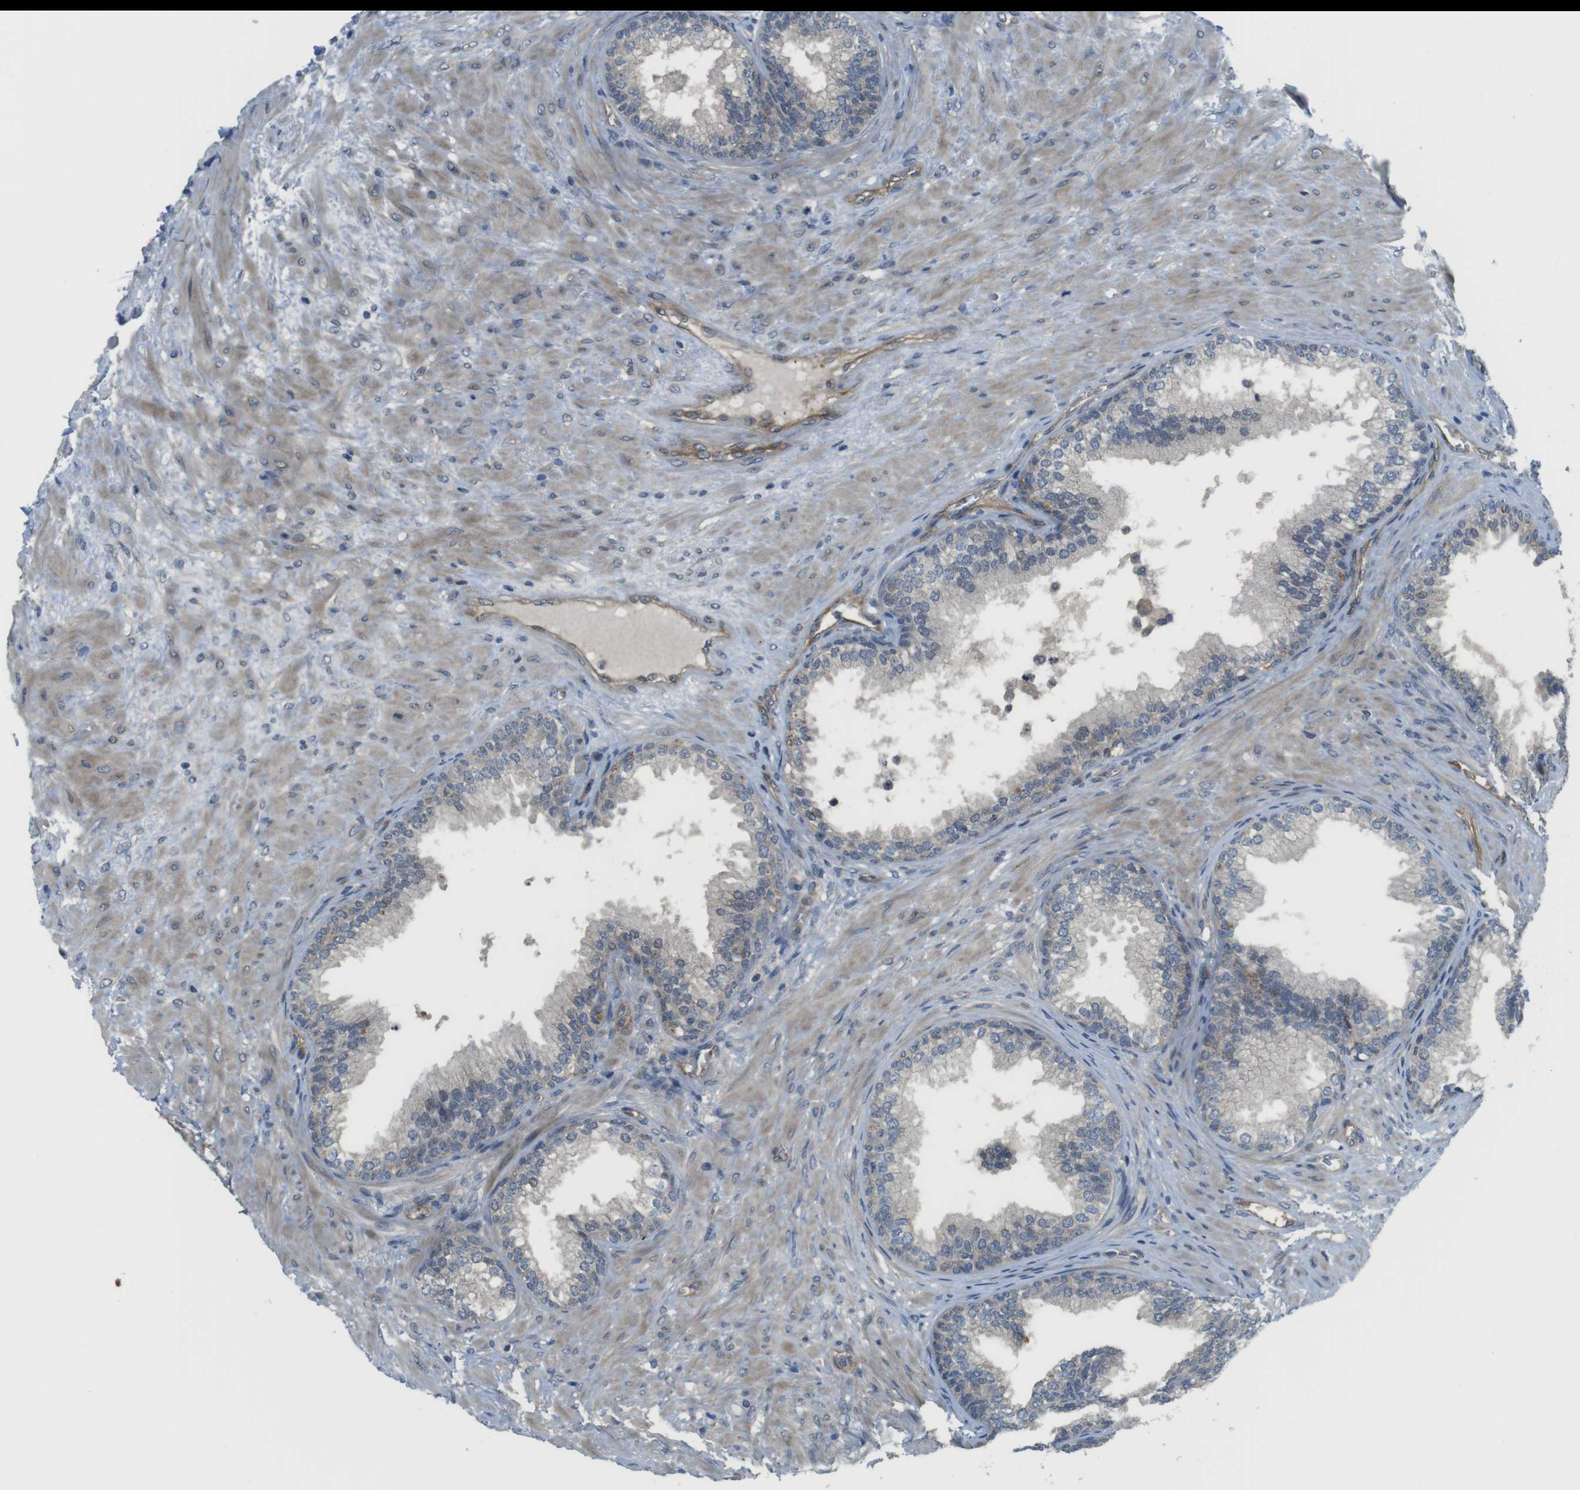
{"staining": {"intensity": "weak", "quantity": "<25%", "location": "cytoplasmic/membranous"}, "tissue": "prostate", "cell_type": "Glandular cells", "image_type": "normal", "snomed": [{"axis": "morphology", "description": "Normal tissue, NOS"}, {"axis": "topography", "description": "Prostate"}], "caption": "IHC photomicrograph of benign prostate: human prostate stained with DAB (3,3'-diaminobenzidine) shows no significant protein expression in glandular cells.", "gene": "ABHD15", "patient": {"sex": "male", "age": 76}}